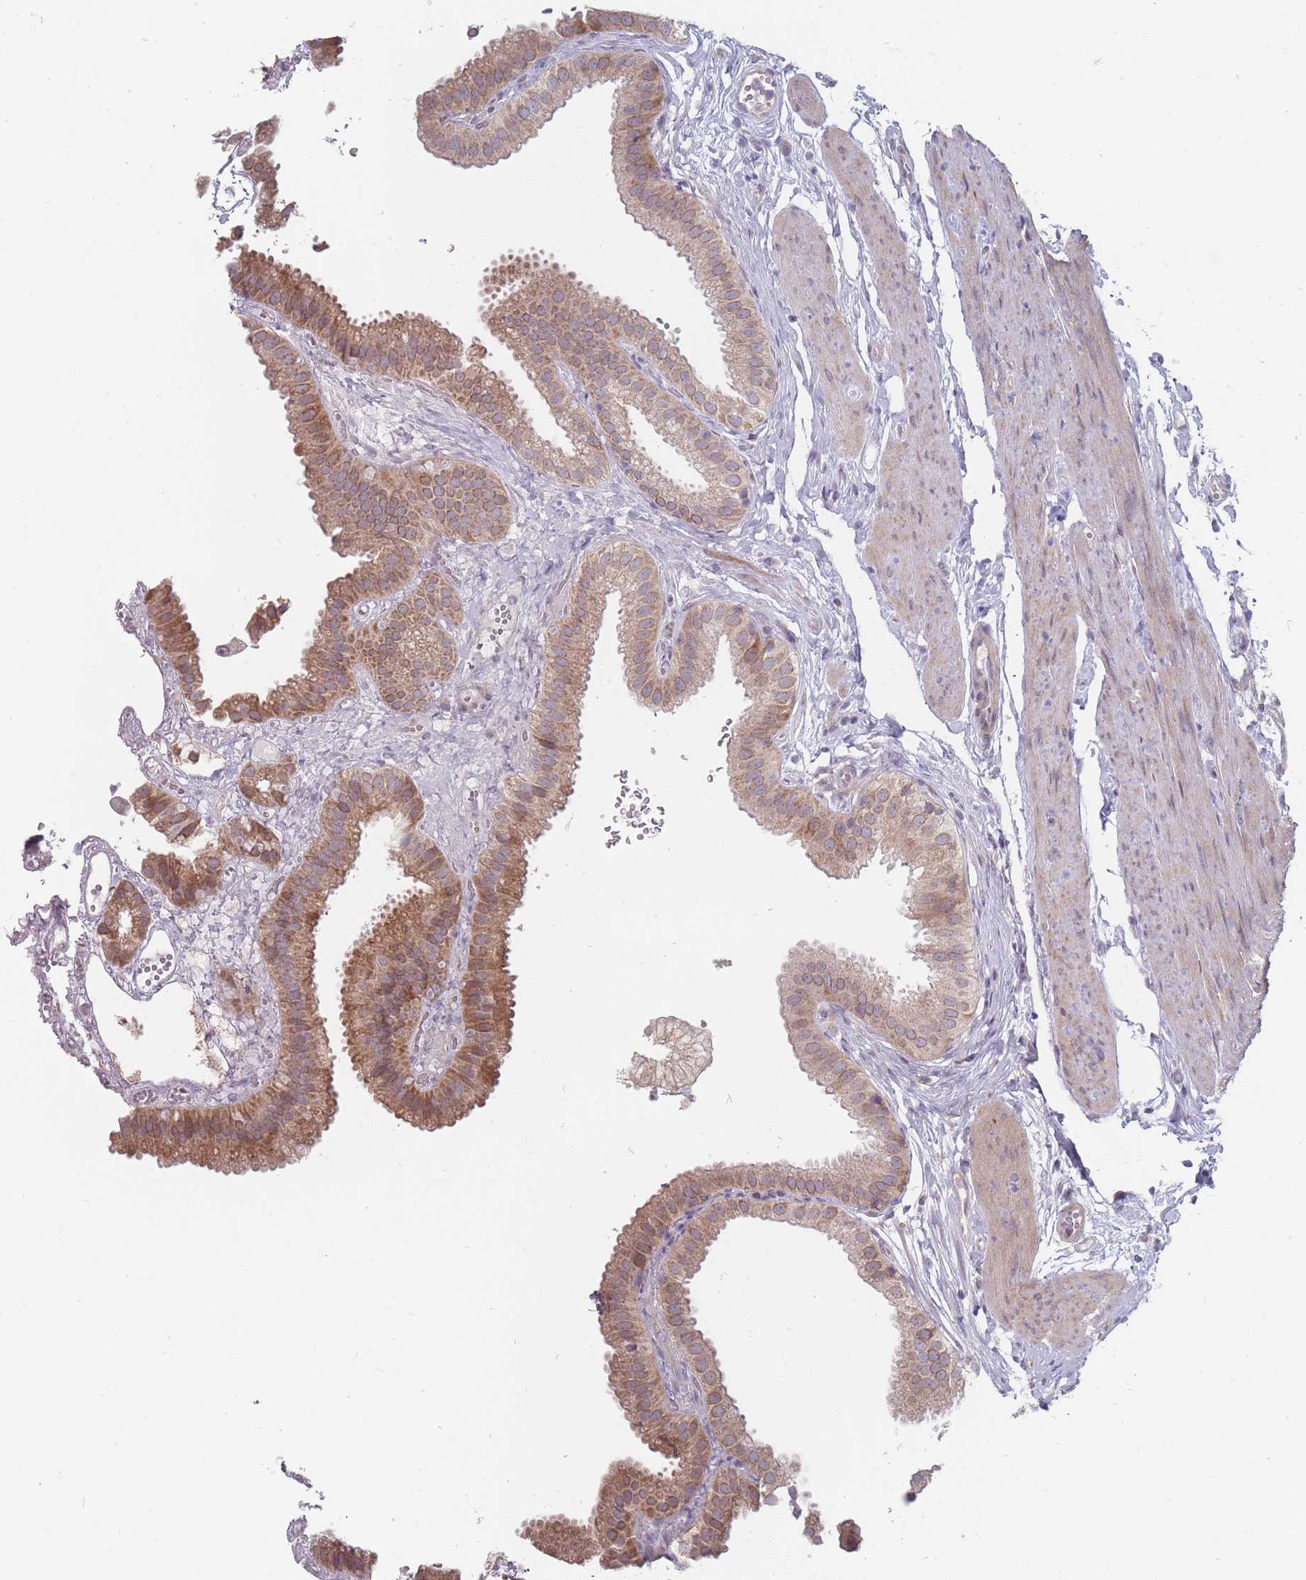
{"staining": {"intensity": "moderate", "quantity": "25%-75%", "location": "cytoplasmic/membranous"}, "tissue": "gallbladder", "cell_type": "Glandular cells", "image_type": "normal", "snomed": [{"axis": "morphology", "description": "Normal tissue, NOS"}, {"axis": "topography", "description": "Gallbladder"}], "caption": "Human gallbladder stained for a protein (brown) displays moderate cytoplasmic/membranous positive expression in about 25%-75% of glandular cells.", "gene": "PCDH12", "patient": {"sex": "female", "age": 61}}